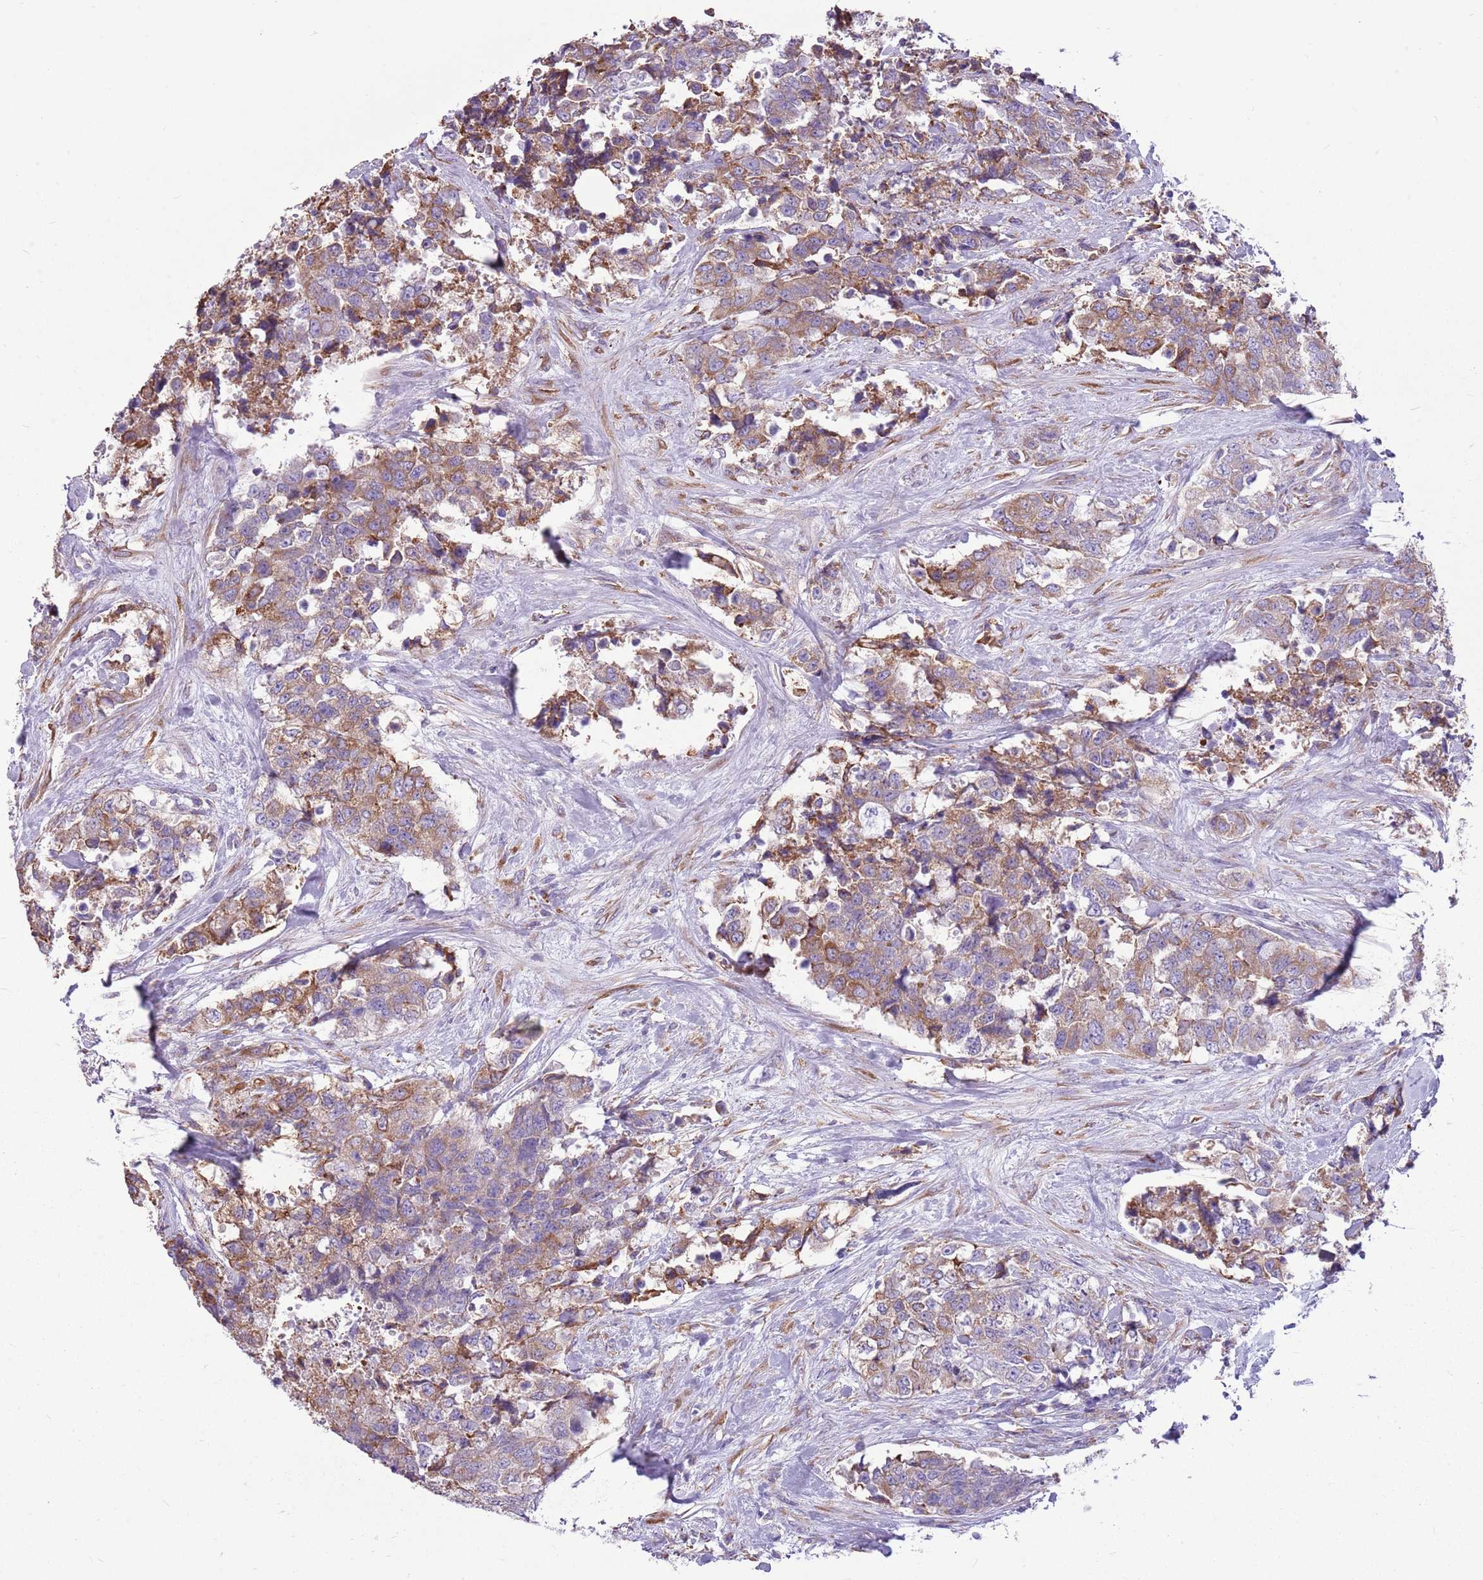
{"staining": {"intensity": "moderate", "quantity": "25%-75%", "location": "cytoplasmic/membranous"}, "tissue": "urothelial cancer", "cell_type": "Tumor cells", "image_type": "cancer", "snomed": [{"axis": "morphology", "description": "Urothelial carcinoma, High grade"}, {"axis": "topography", "description": "Urinary bladder"}], "caption": "The immunohistochemical stain highlights moderate cytoplasmic/membranous staining in tumor cells of urothelial carcinoma (high-grade) tissue.", "gene": "KCTD19", "patient": {"sex": "female", "age": 78}}